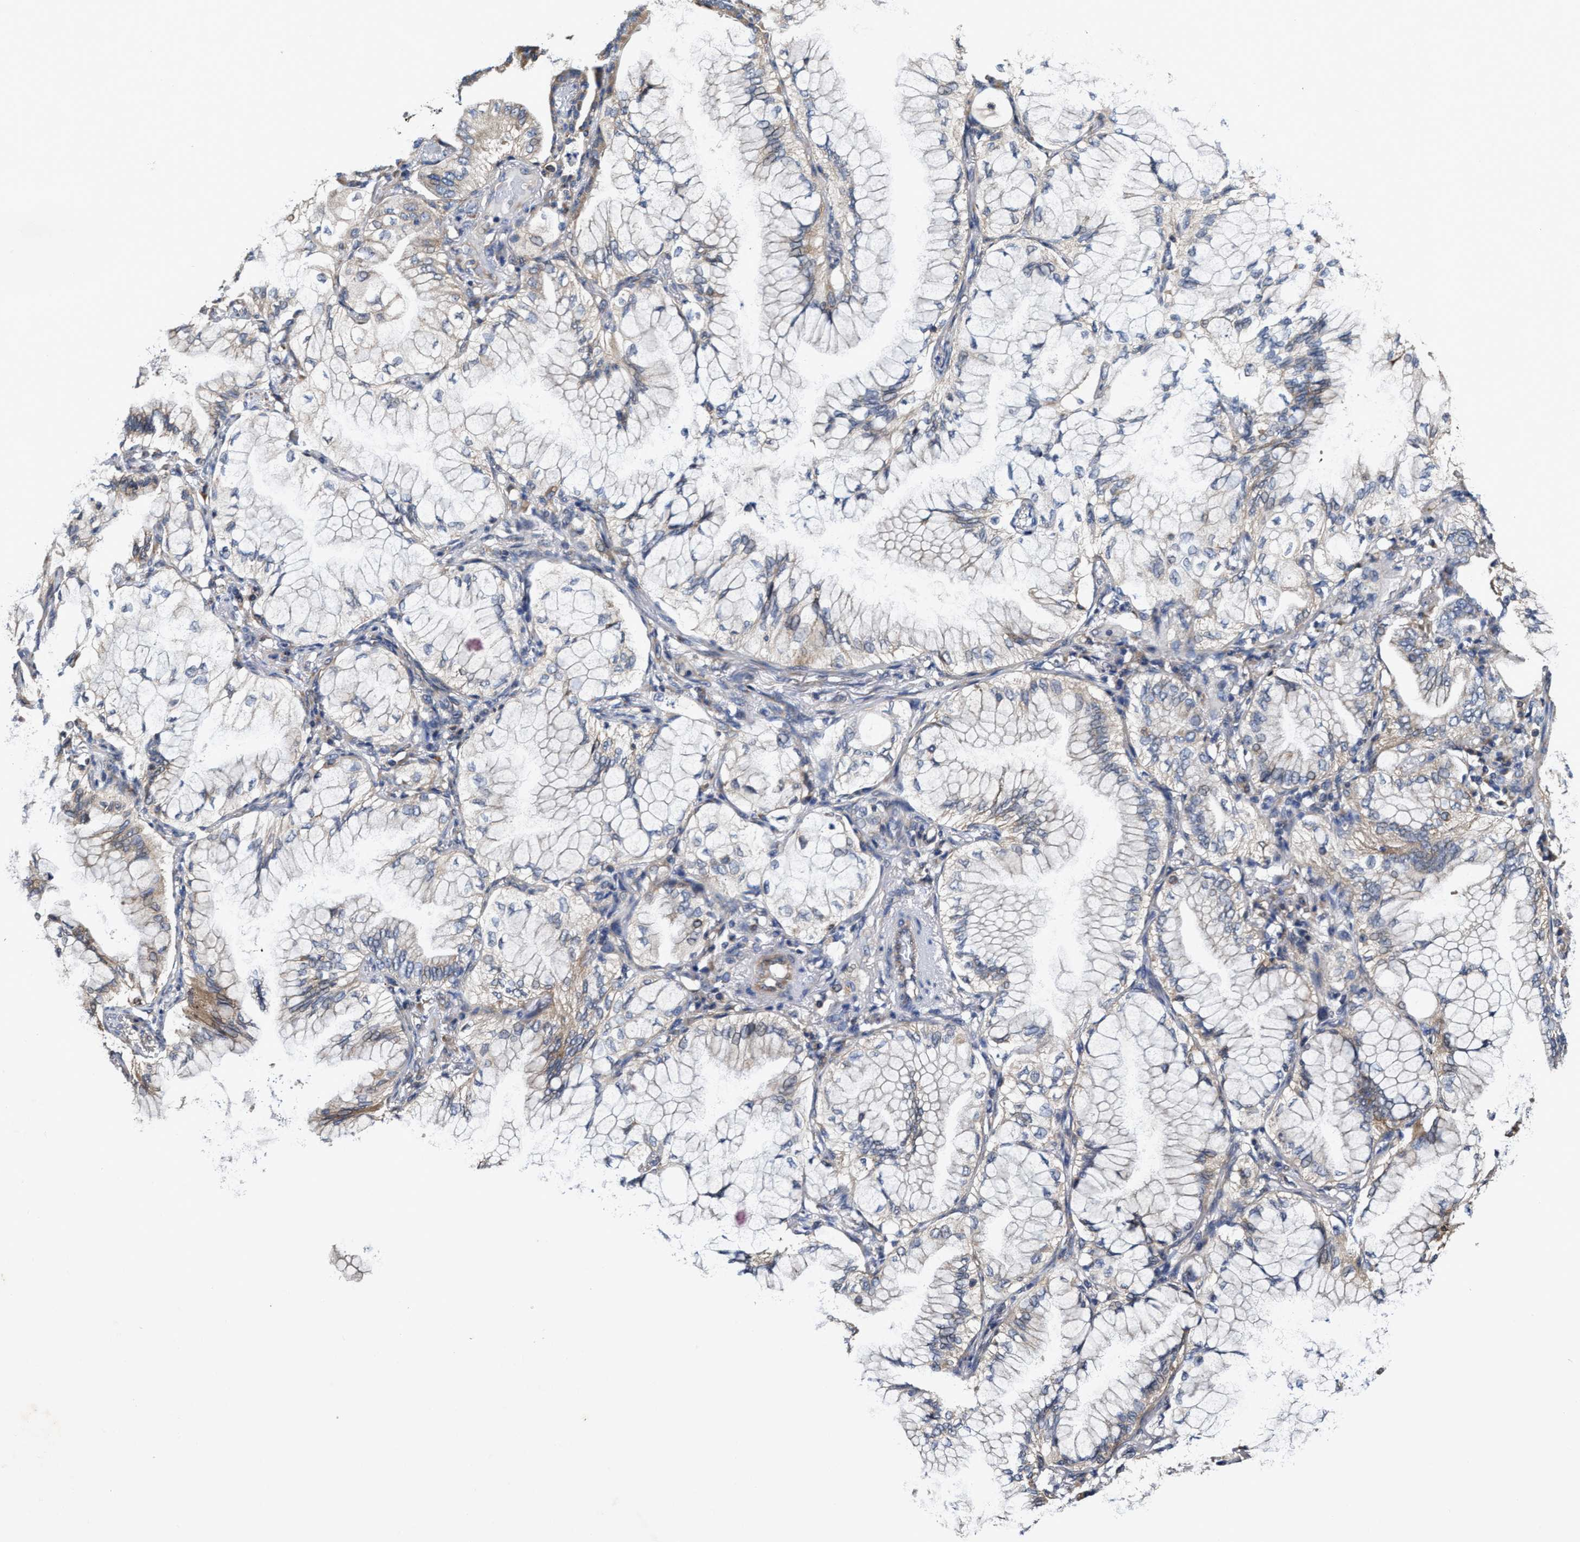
{"staining": {"intensity": "weak", "quantity": "25%-75%", "location": "cytoplasmic/membranous"}, "tissue": "lung cancer", "cell_type": "Tumor cells", "image_type": "cancer", "snomed": [{"axis": "morphology", "description": "Adenocarcinoma, NOS"}, {"axis": "topography", "description": "Lung"}], "caption": "The immunohistochemical stain highlights weak cytoplasmic/membranous staining in tumor cells of lung cancer (adenocarcinoma) tissue. (Stains: DAB in brown, nuclei in blue, Microscopy: brightfield microscopy at high magnification).", "gene": "TRAF6", "patient": {"sex": "female", "age": 70}}